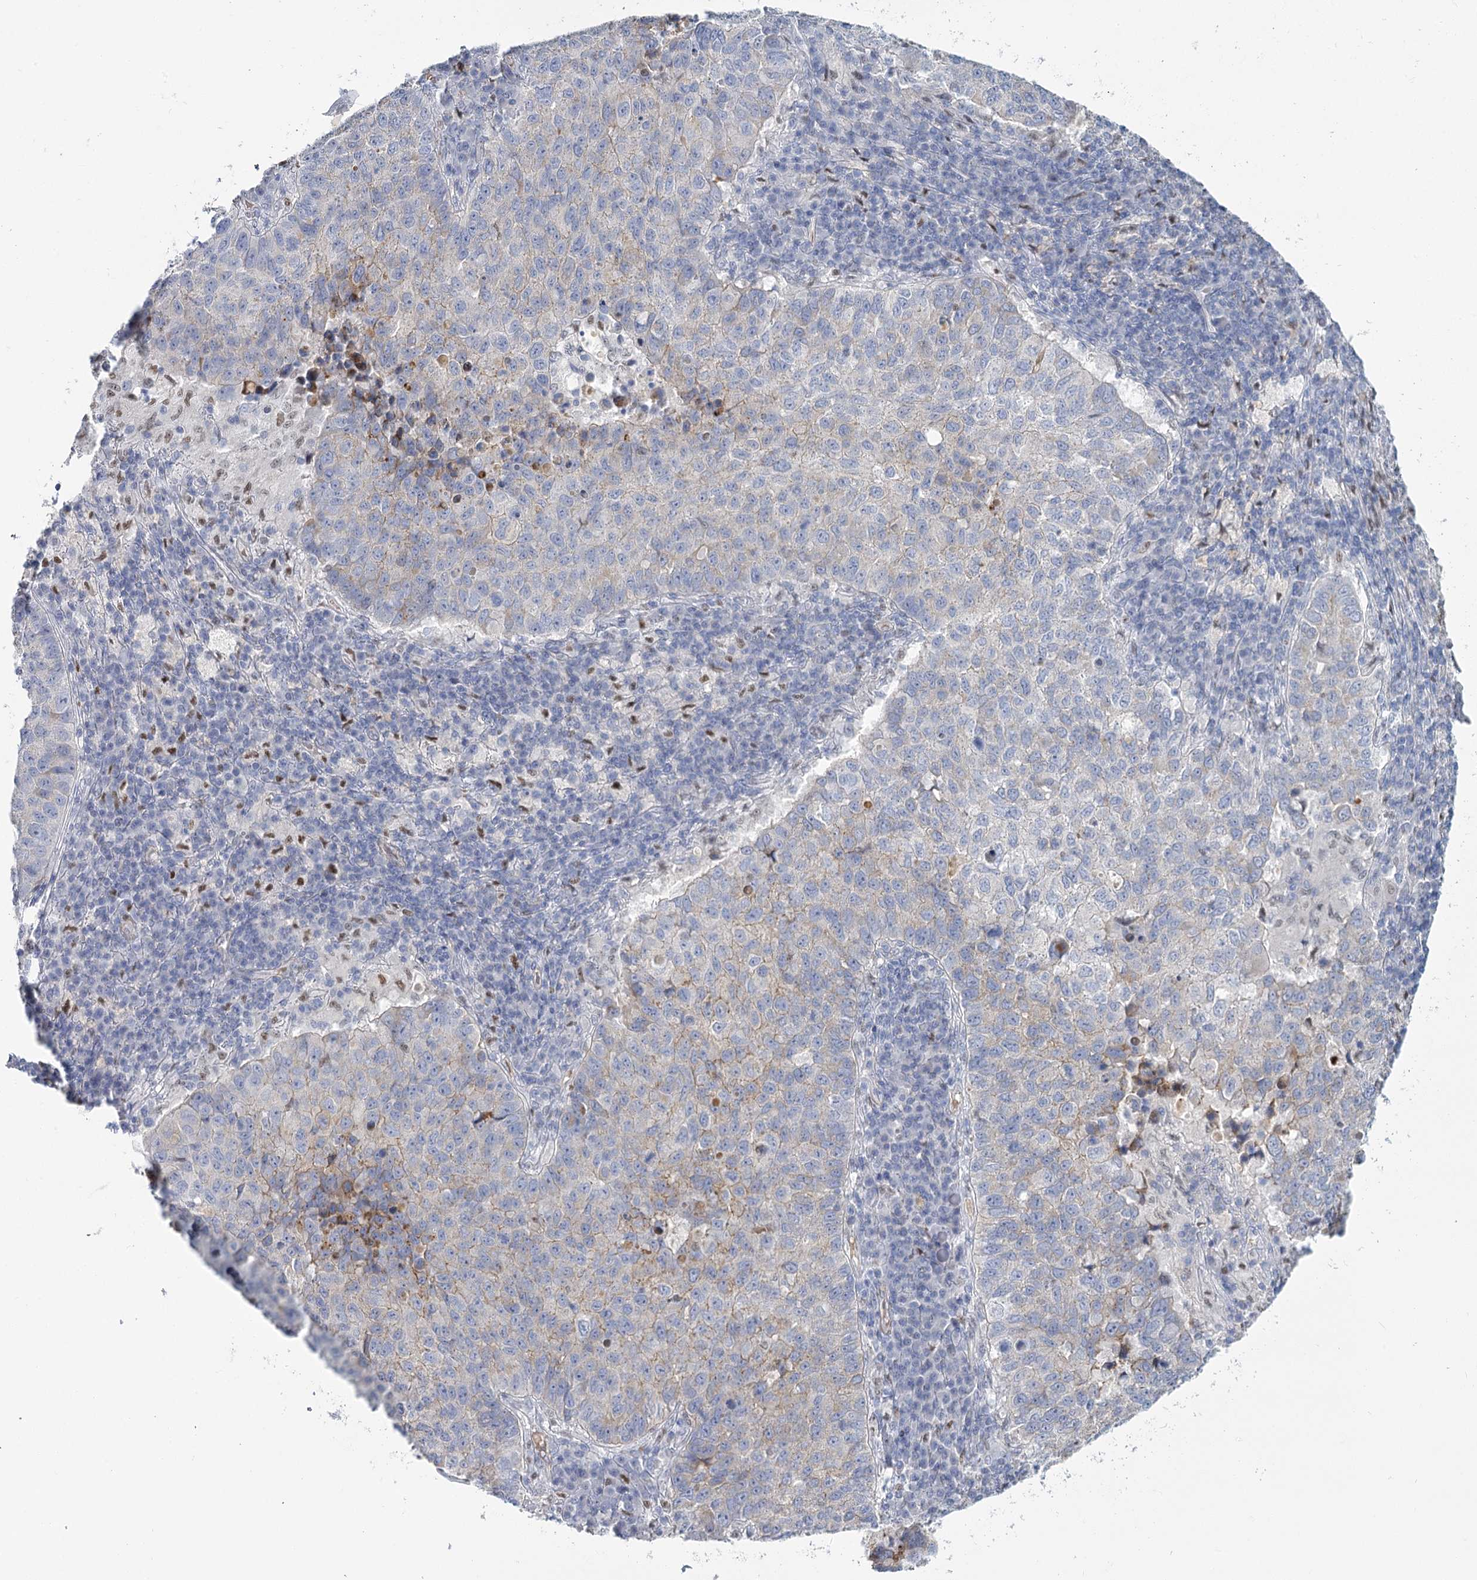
{"staining": {"intensity": "weak", "quantity": "<25%", "location": "cytoplasmic/membranous"}, "tissue": "lung cancer", "cell_type": "Tumor cells", "image_type": "cancer", "snomed": [{"axis": "morphology", "description": "Squamous cell carcinoma, NOS"}, {"axis": "topography", "description": "Lung"}], "caption": "Lung squamous cell carcinoma was stained to show a protein in brown. There is no significant positivity in tumor cells.", "gene": "IGSF3", "patient": {"sex": "male", "age": 73}}